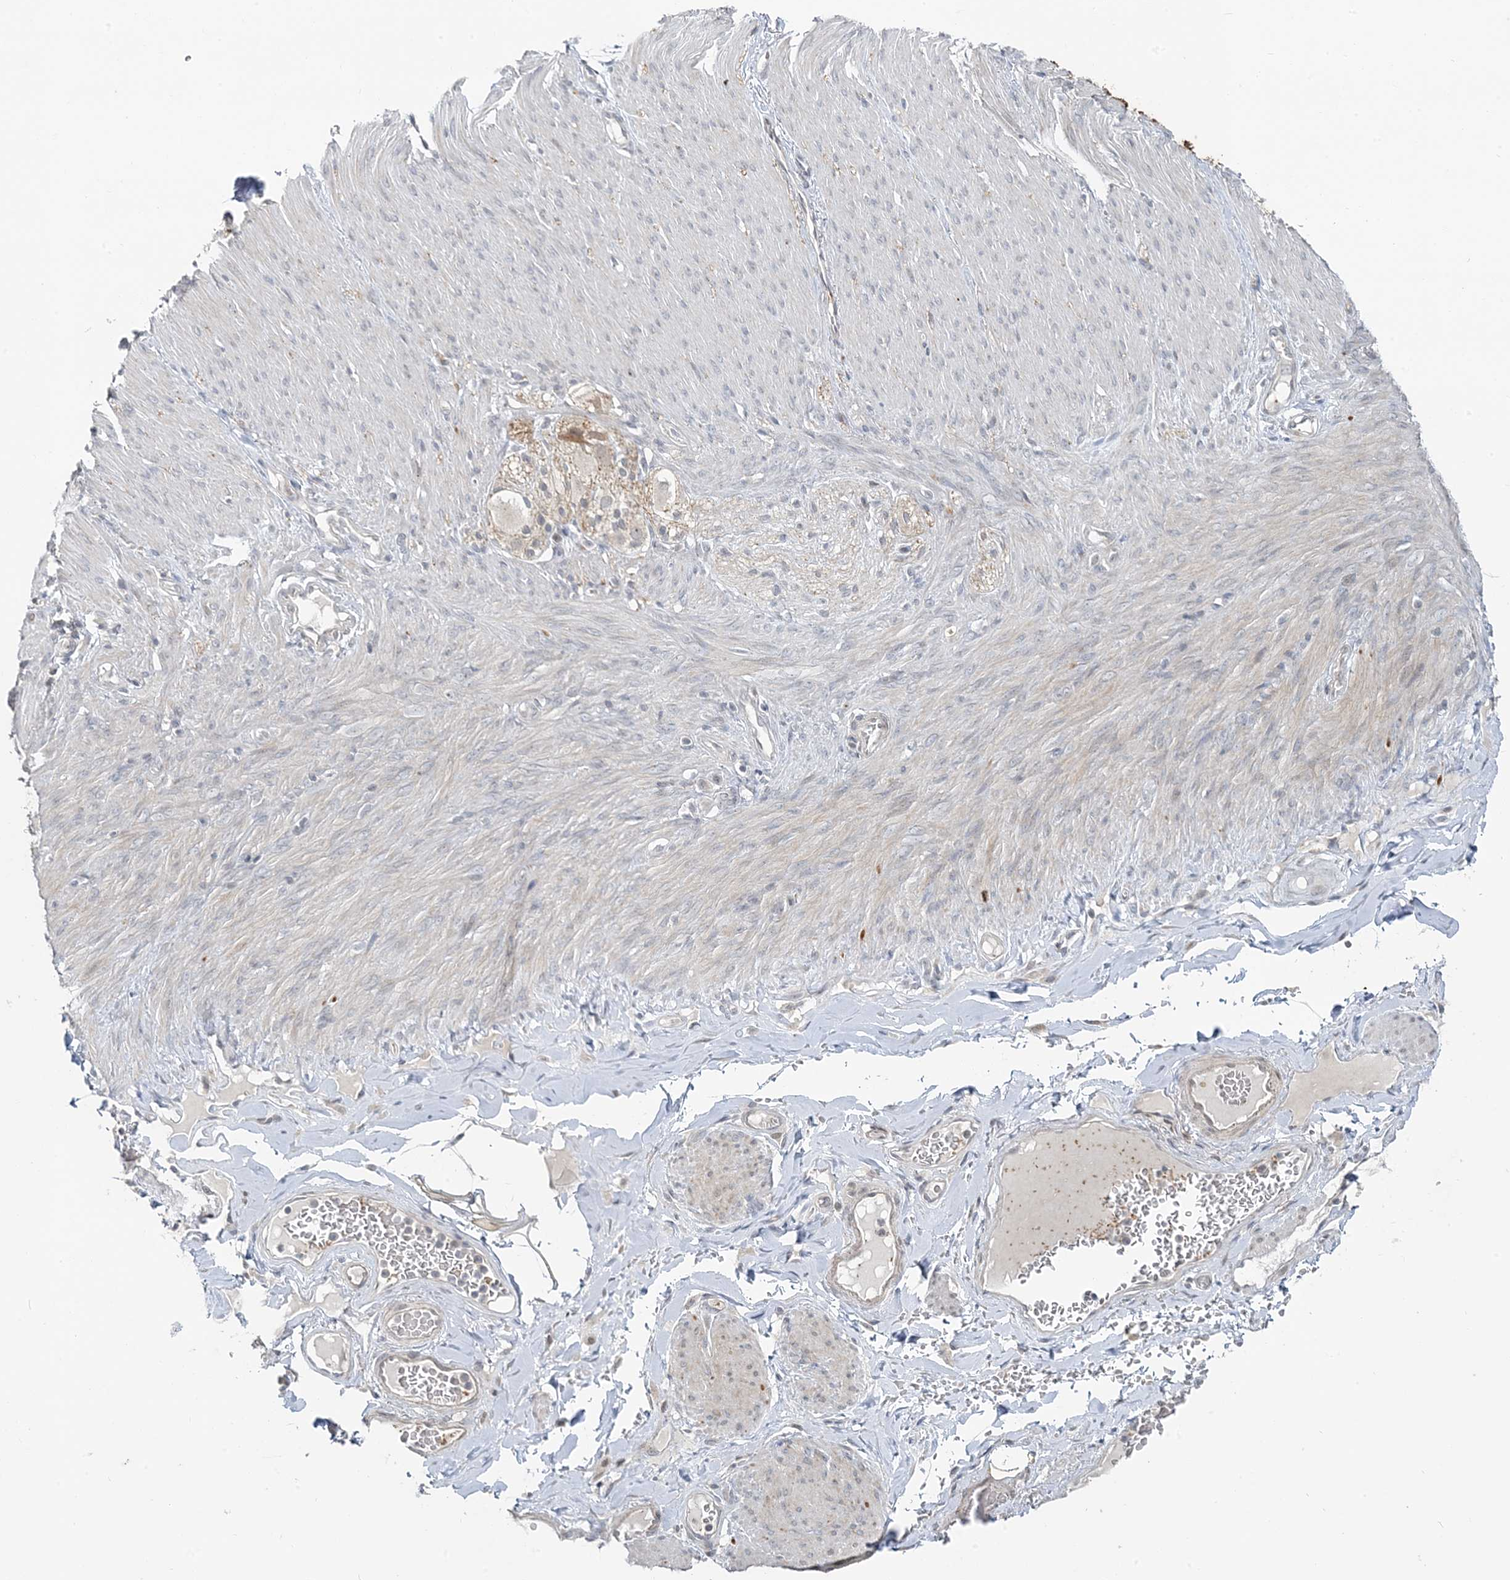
{"staining": {"intensity": "negative", "quantity": "none", "location": "none"}, "tissue": "adipose tissue", "cell_type": "Adipocytes", "image_type": "normal", "snomed": [{"axis": "morphology", "description": "Normal tissue, NOS"}, {"axis": "topography", "description": "Colon"}, {"axis": "topography", "description": "Peripheral nerve tissue"}], "caption": "Adipocytes are negative for brown protein staining in unremarkable adipose tissue. (DAB immunohistochemistry, high magnification).", "gene": "LEXM", "patient": {"sex": "female", "age": 61}}